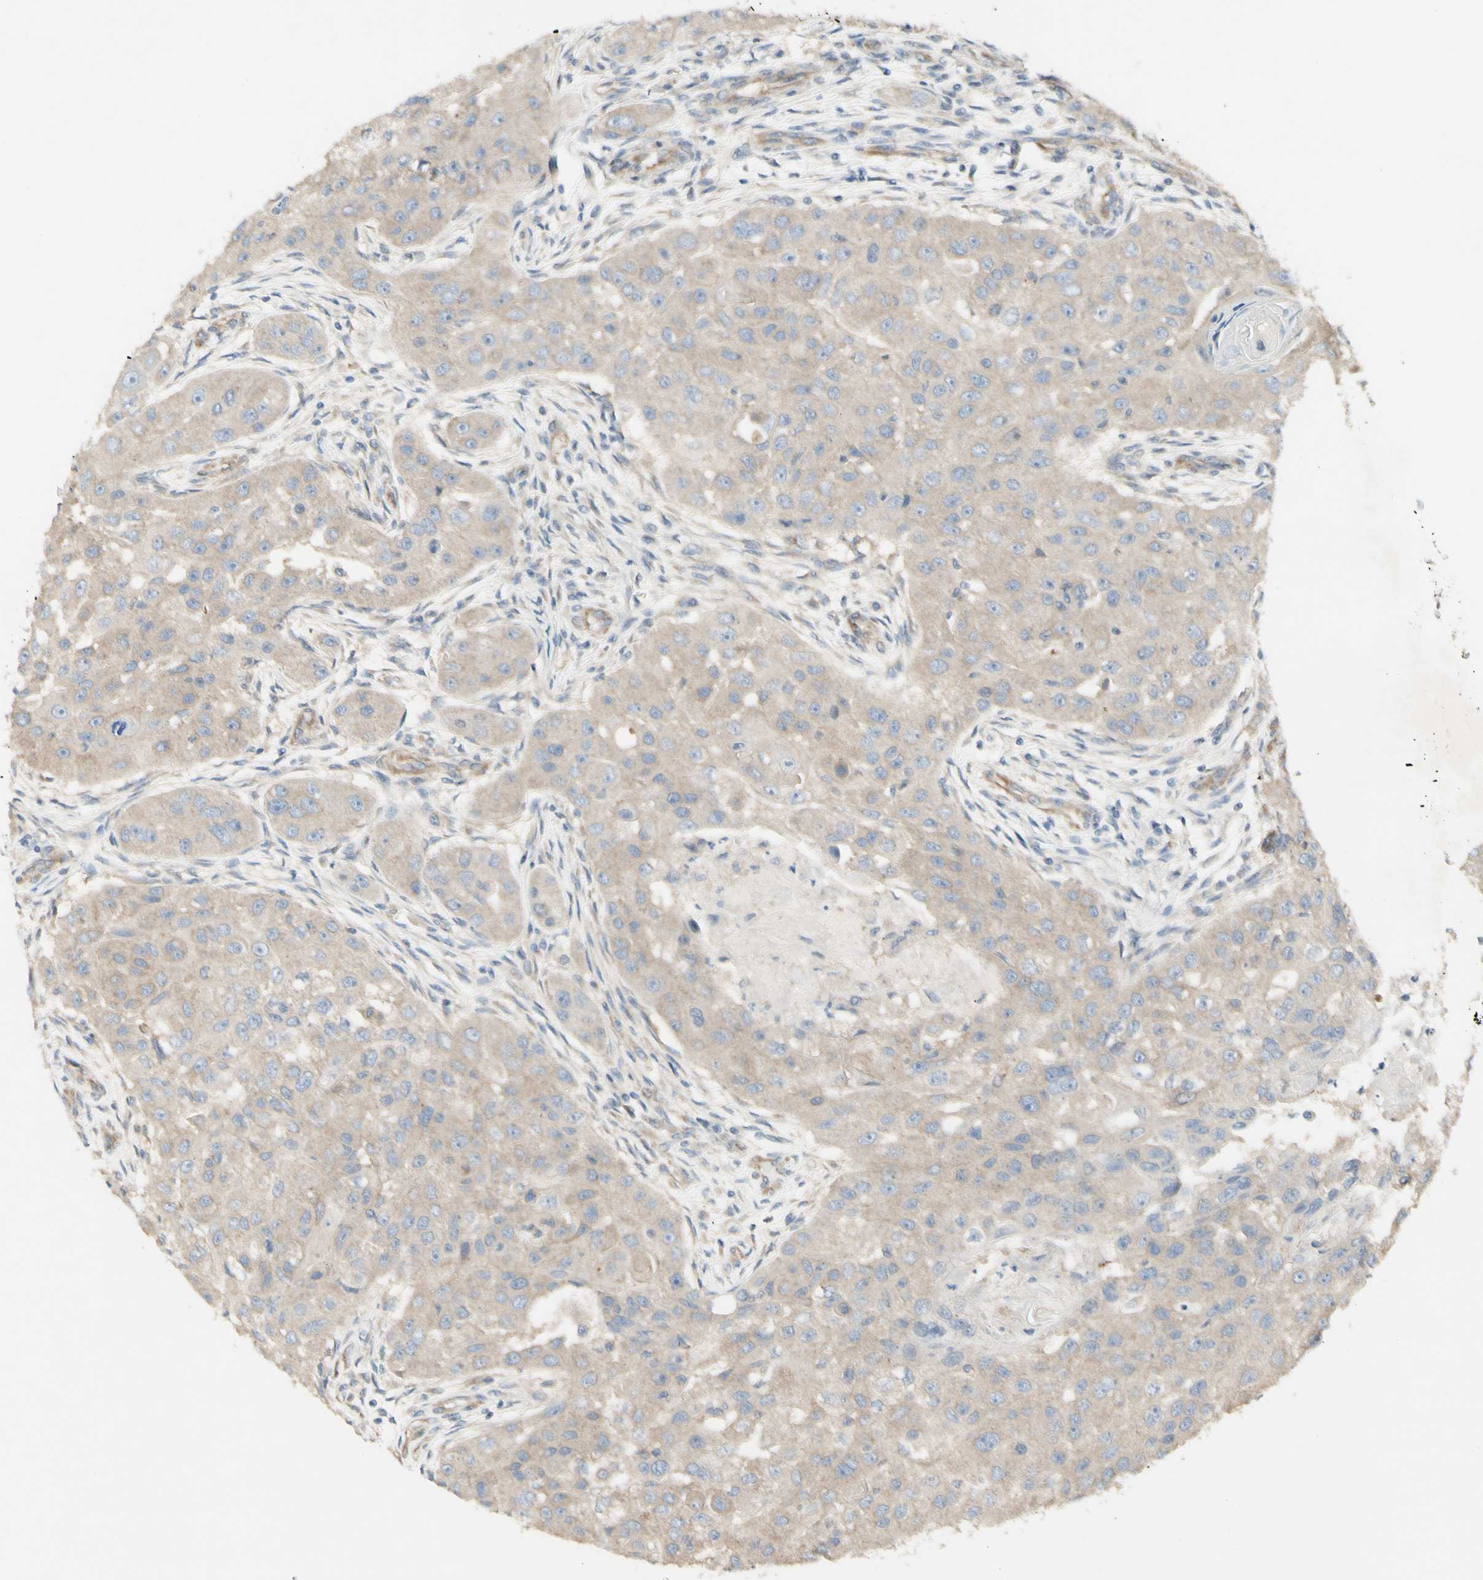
{"staining": {"intensity": "weak", "quantity": ">75%", "location": "cytoplasmic/membranous"}, "tissue": "head and neck cancer", "cell_type": "Tumor cells", "image_type": "cancer", "snomed": [{"axis": "morphology", "description": "Normal tissue, NOS"}, {"axis": "morphology", "description": "Squamous cell carcinoma, NOS"}, {"axis": "topography", "description": "Skeletal muscle"}, {"axis": "topography", "description": "Head-Neck"}], "caption": "An IHC photomicrograph of tumor tissue is shown. Protein staining in brown labels weak cytoplasmic/membranous positivity in squamous cell carcinoma (head and neck) within tumor cells.", "gene": "DYNC1H1", "patient": {"sex": "male", "age": 51}}